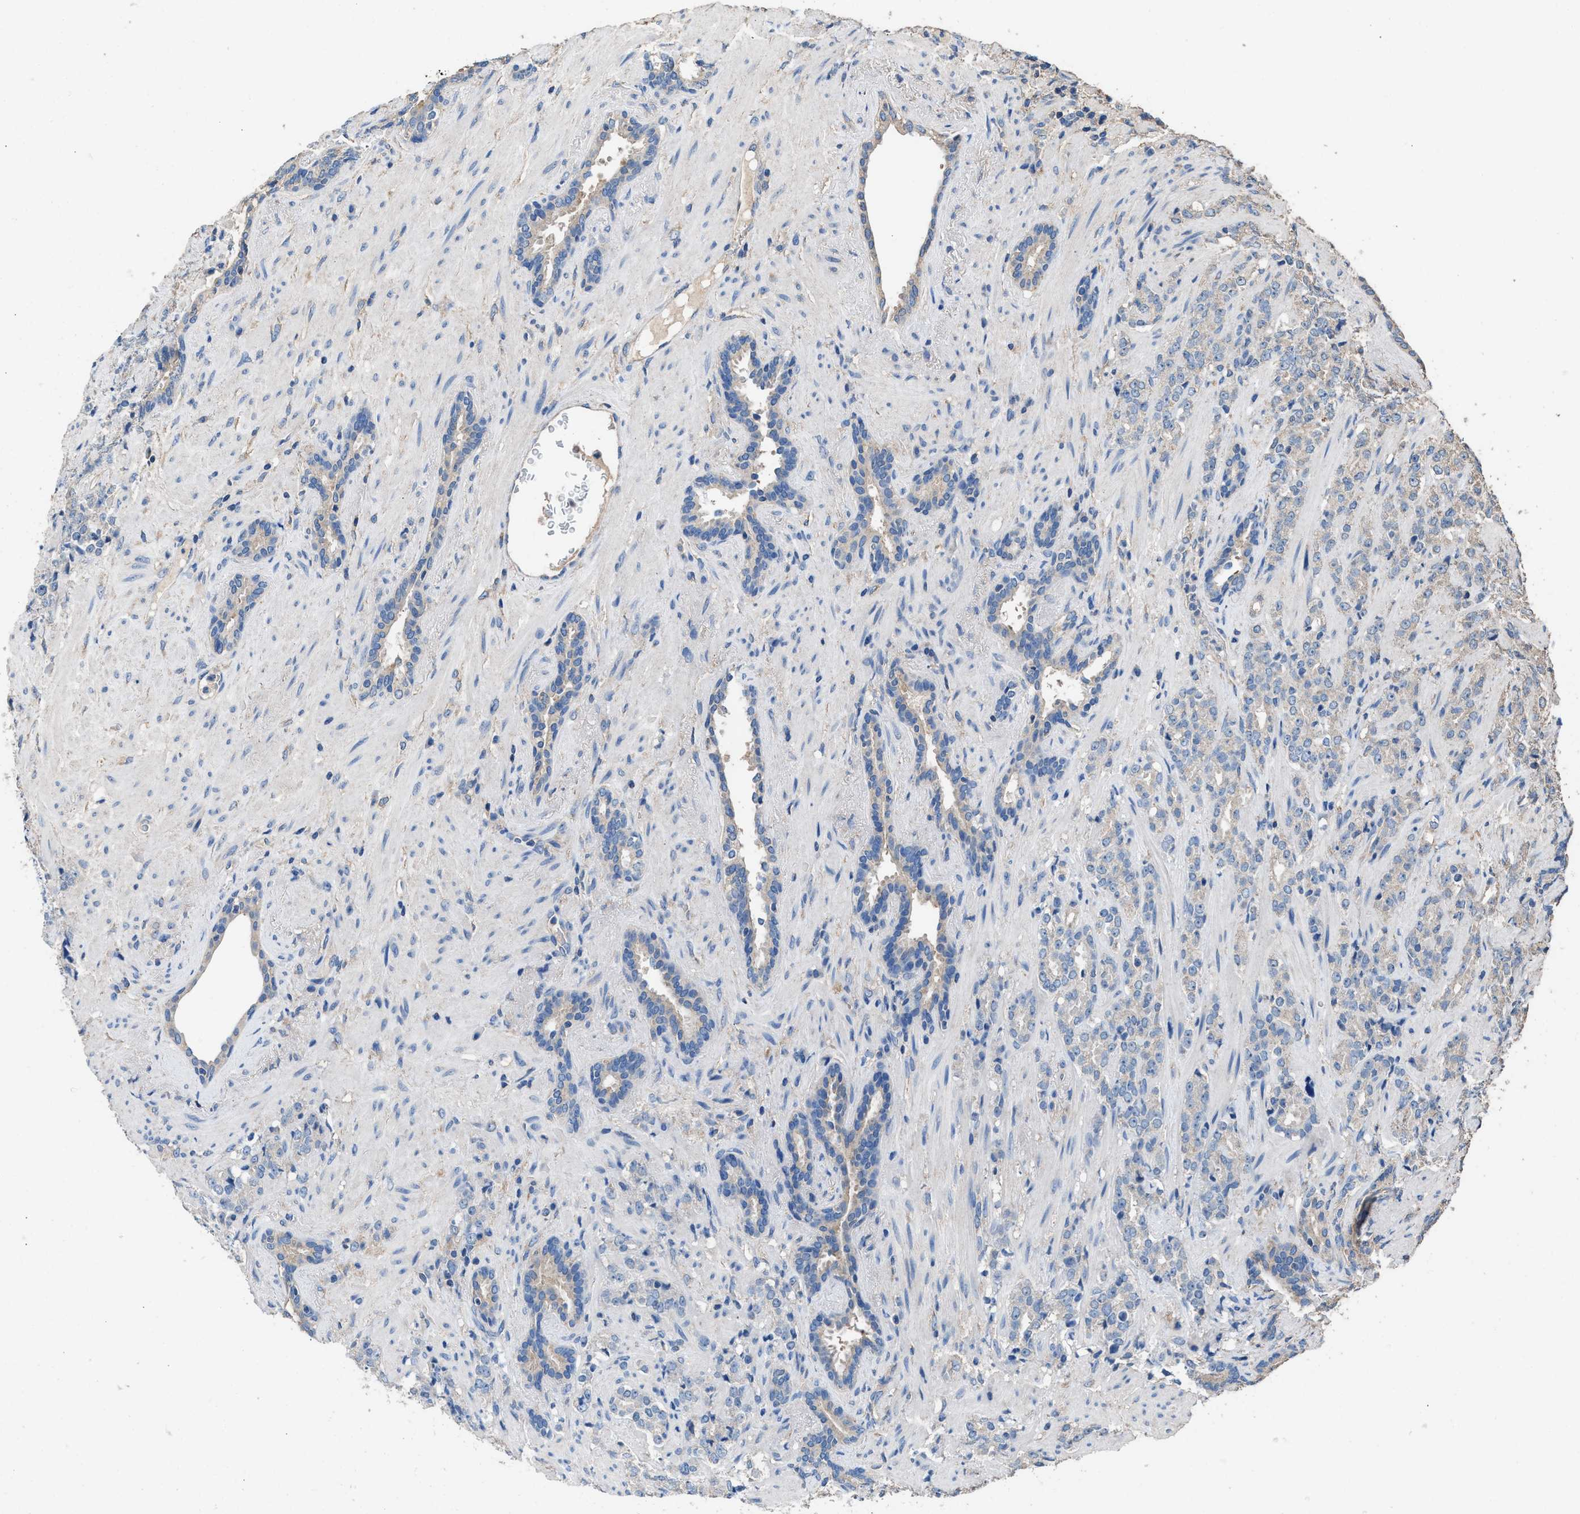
{"staining": {"intensity": "weak", "quantity": "<25%", "location": "cytoplasmic/membranous"}, "tissue": "prostate cancer", "cell_type": "Tumor cells", "image_type": "cancer", "snomed": [{"axis": "morphology", "description": "Adenocarcinoma, High grade"}, {"axis": "topography", "description": "Prostate"}], "caption": "The histopathology image demonstrates no staining of tumor cells in prostate cancer. The staining was performed using DAB (3,3'-diaminobenzidine) to visualize the protein expression in brown, while the nuclei were stained in blue with hematoxylin (Magnification: 20x).", "gene": "ITSN1", "patient": {"sex": "male", "age": 71}}